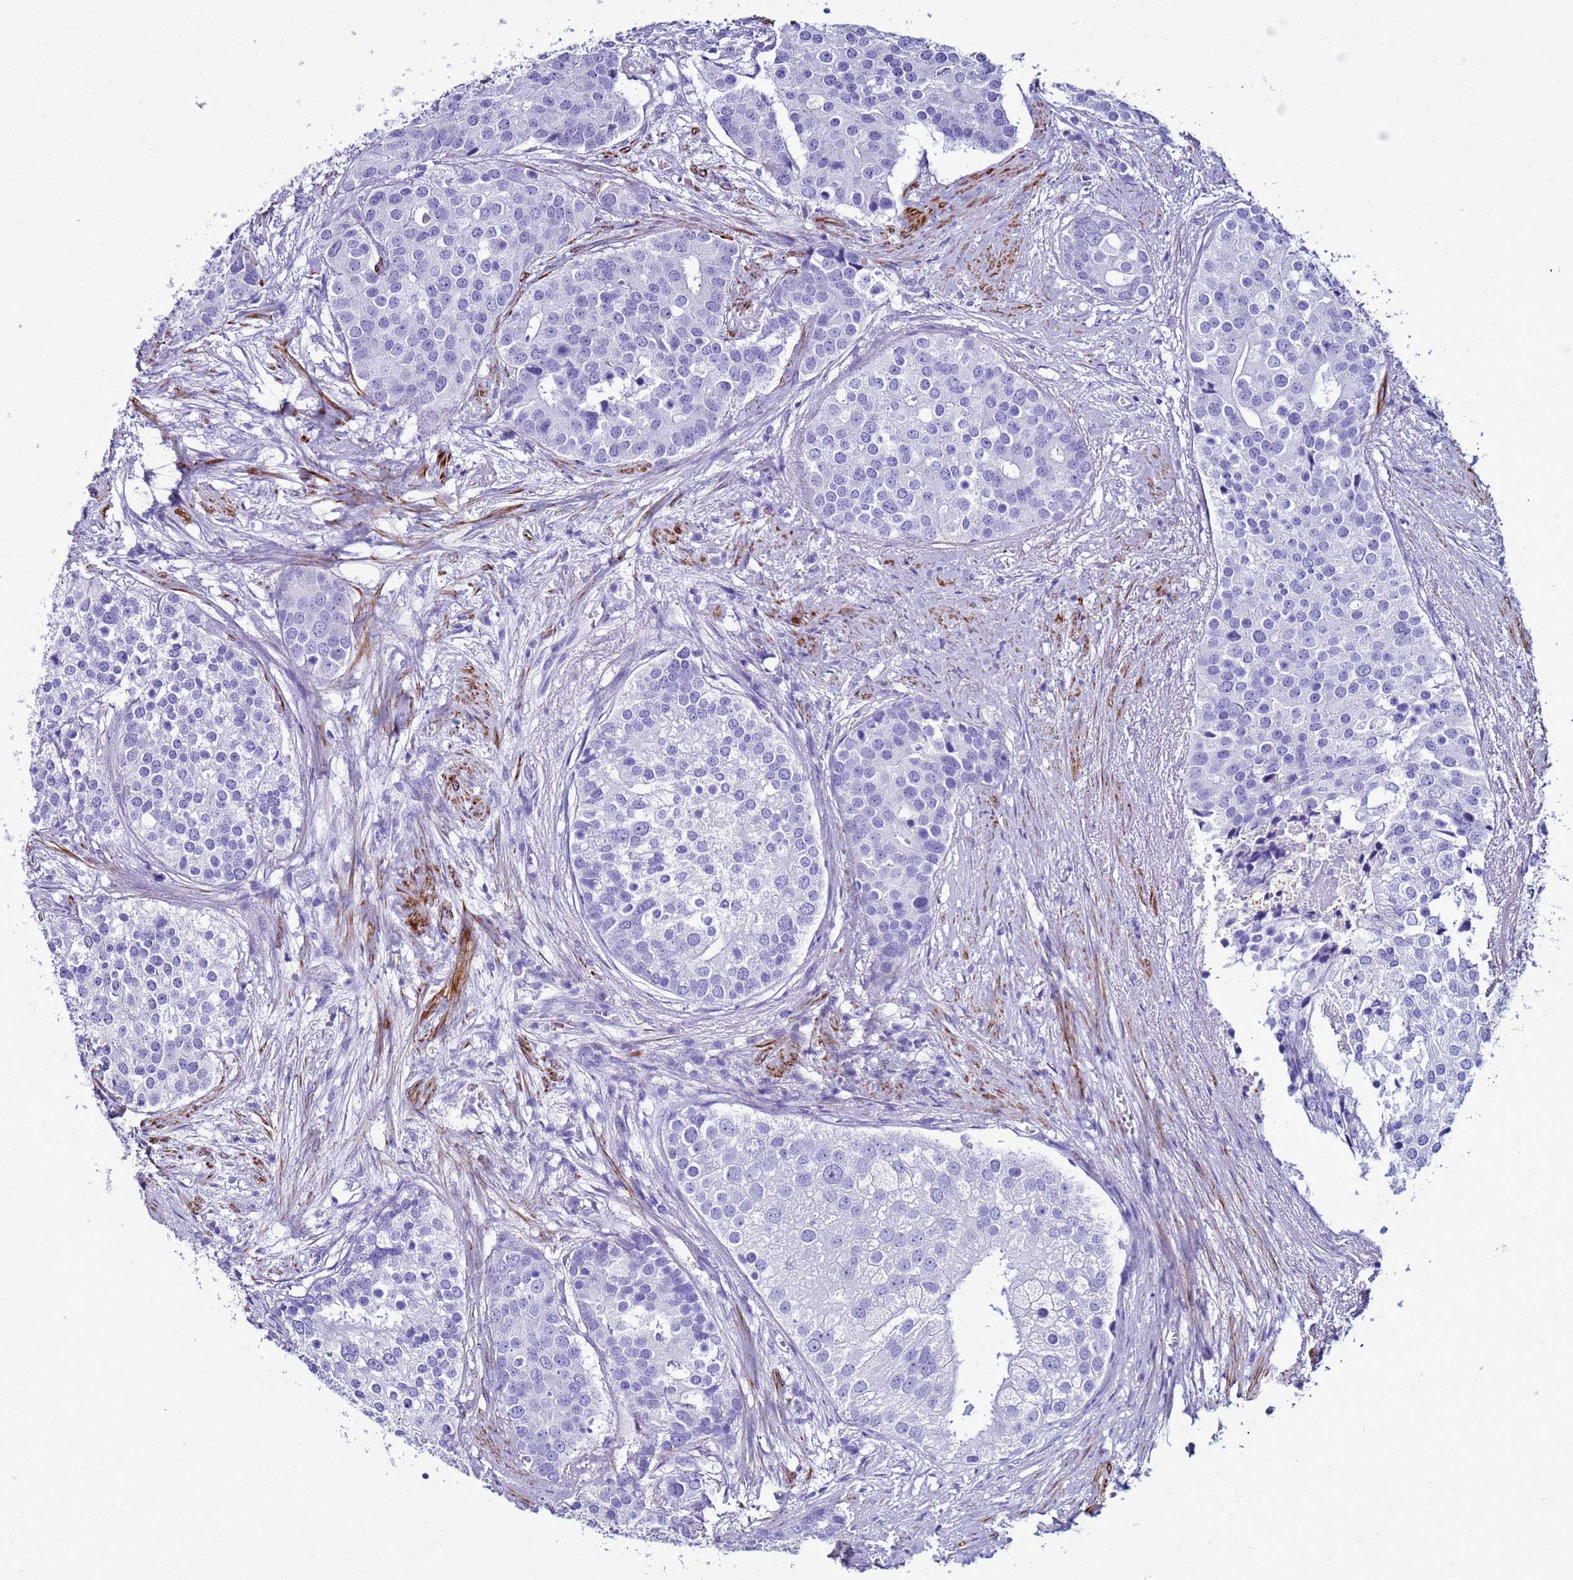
{"staining": {"intensity": "negative", "quantity": "none", "location": "none"}, "tissue": "prostate cancer", "cell_type": "Tumor cells", "image_type": "cancer", "snomed": [{"axis": "morphology", "description": "Adenocarcinoma, High grade"}, {"axis": "topography", "description": "Prostate"}], "caption": "Immunohistochemistry (IHC) micrograph of neoplastic tissue: human high-grade adenocarcinoma (prostate) stained with DAB displays no significant protein expression in tumor cells.", "gene": "LCMT1", "patient": {"sex": "male", "age": 62}}